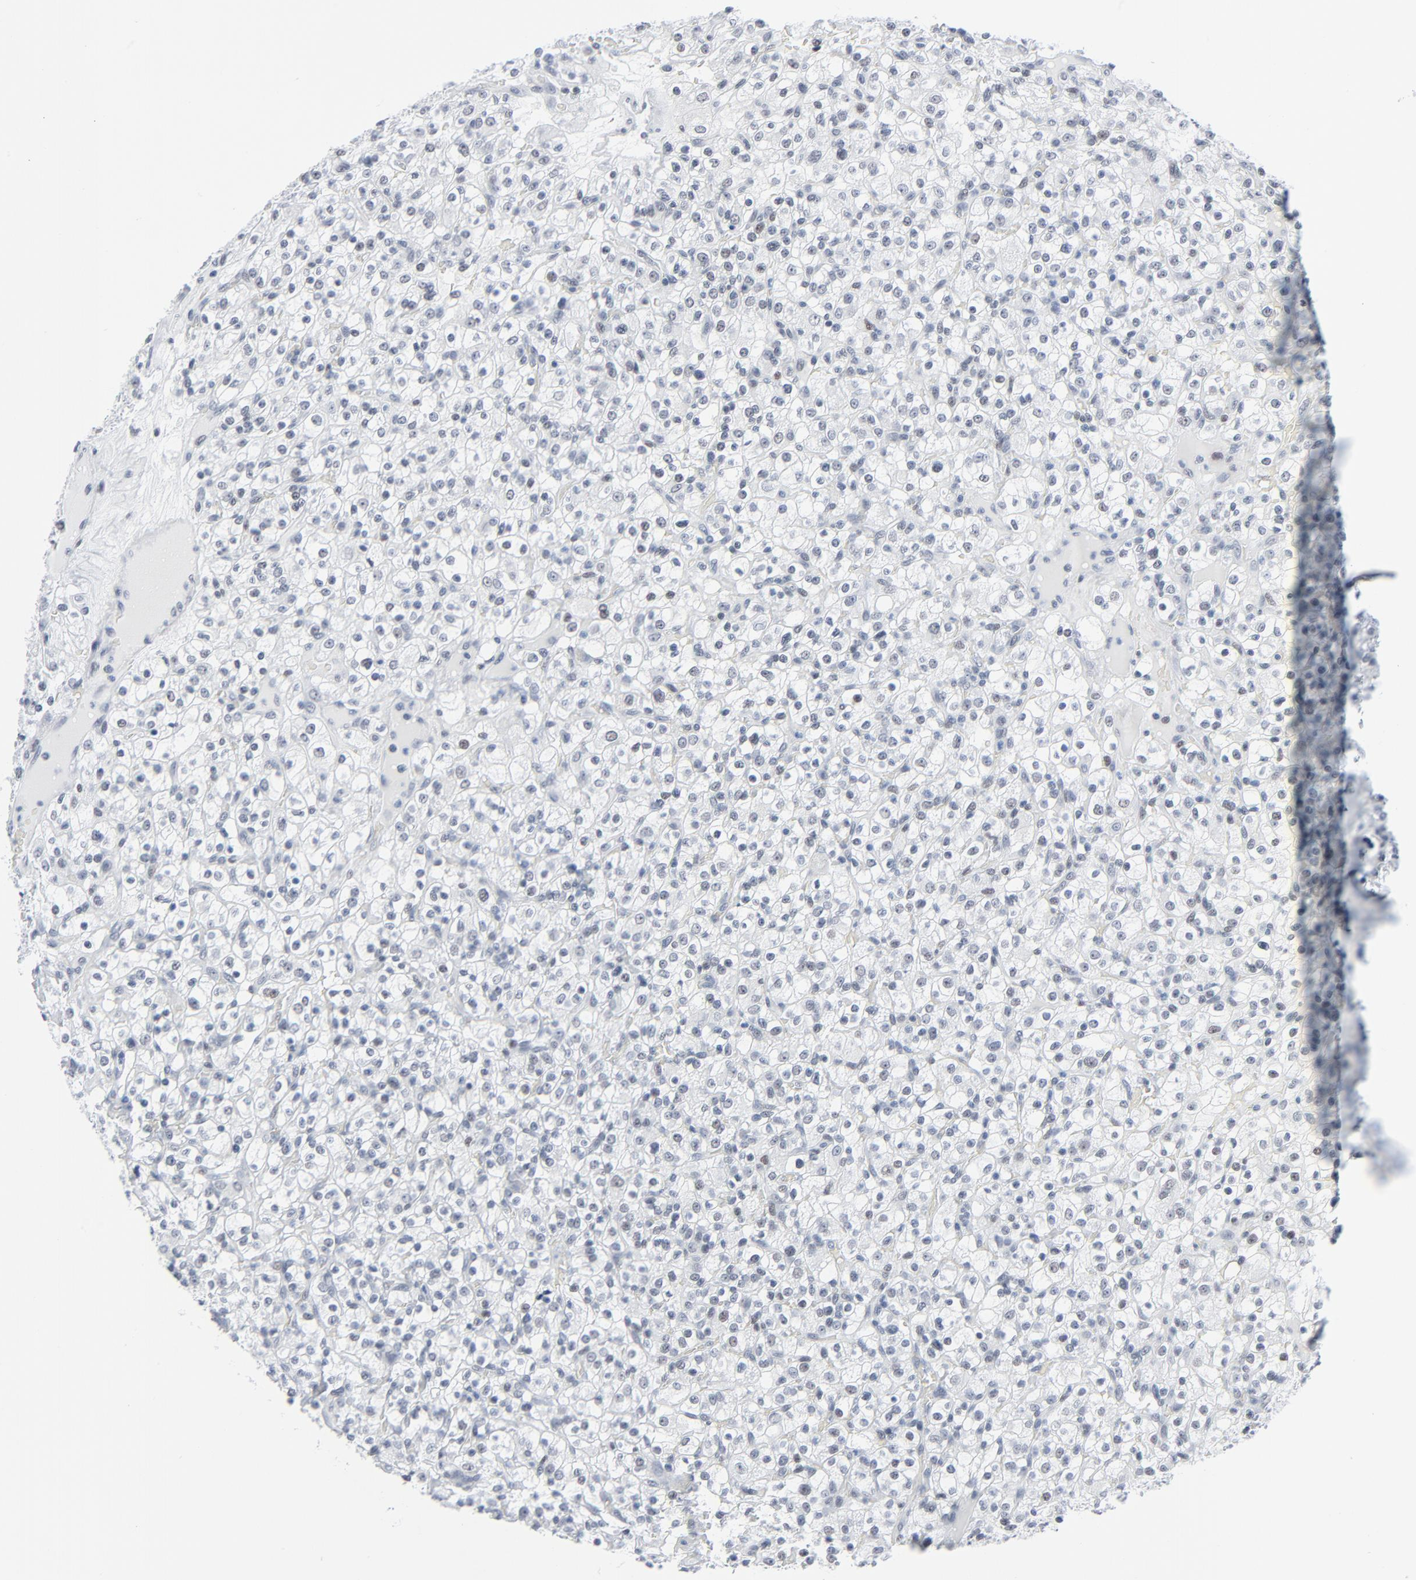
{"staining": {"intensity": "negative", "quantity": "none", "location": "none"}, "tissue": "renal cancer", "cell_type": "Tumor cells", "image_type": "cancer", "snomed": [{"axis": "morphology", "description": "Normal tissue, NOS"}, {"axis": "morphology", "description": "Adenocarcinoma, NOS"}, {"axis": "topography", "description": "Kidney"}], "caption": "This photomicrograph is of renal cancer (adenocarcinoma) stained with immunohistochemistry (IHC) to label a protein in brown with the nuclei are counter-stained blue. There is no staining in tumor cells. (Immunohistochemistry, brightfield microscopy, high magnification).", "gene": "SIRT1", "patient": {"sex": "female", "age": 72}}